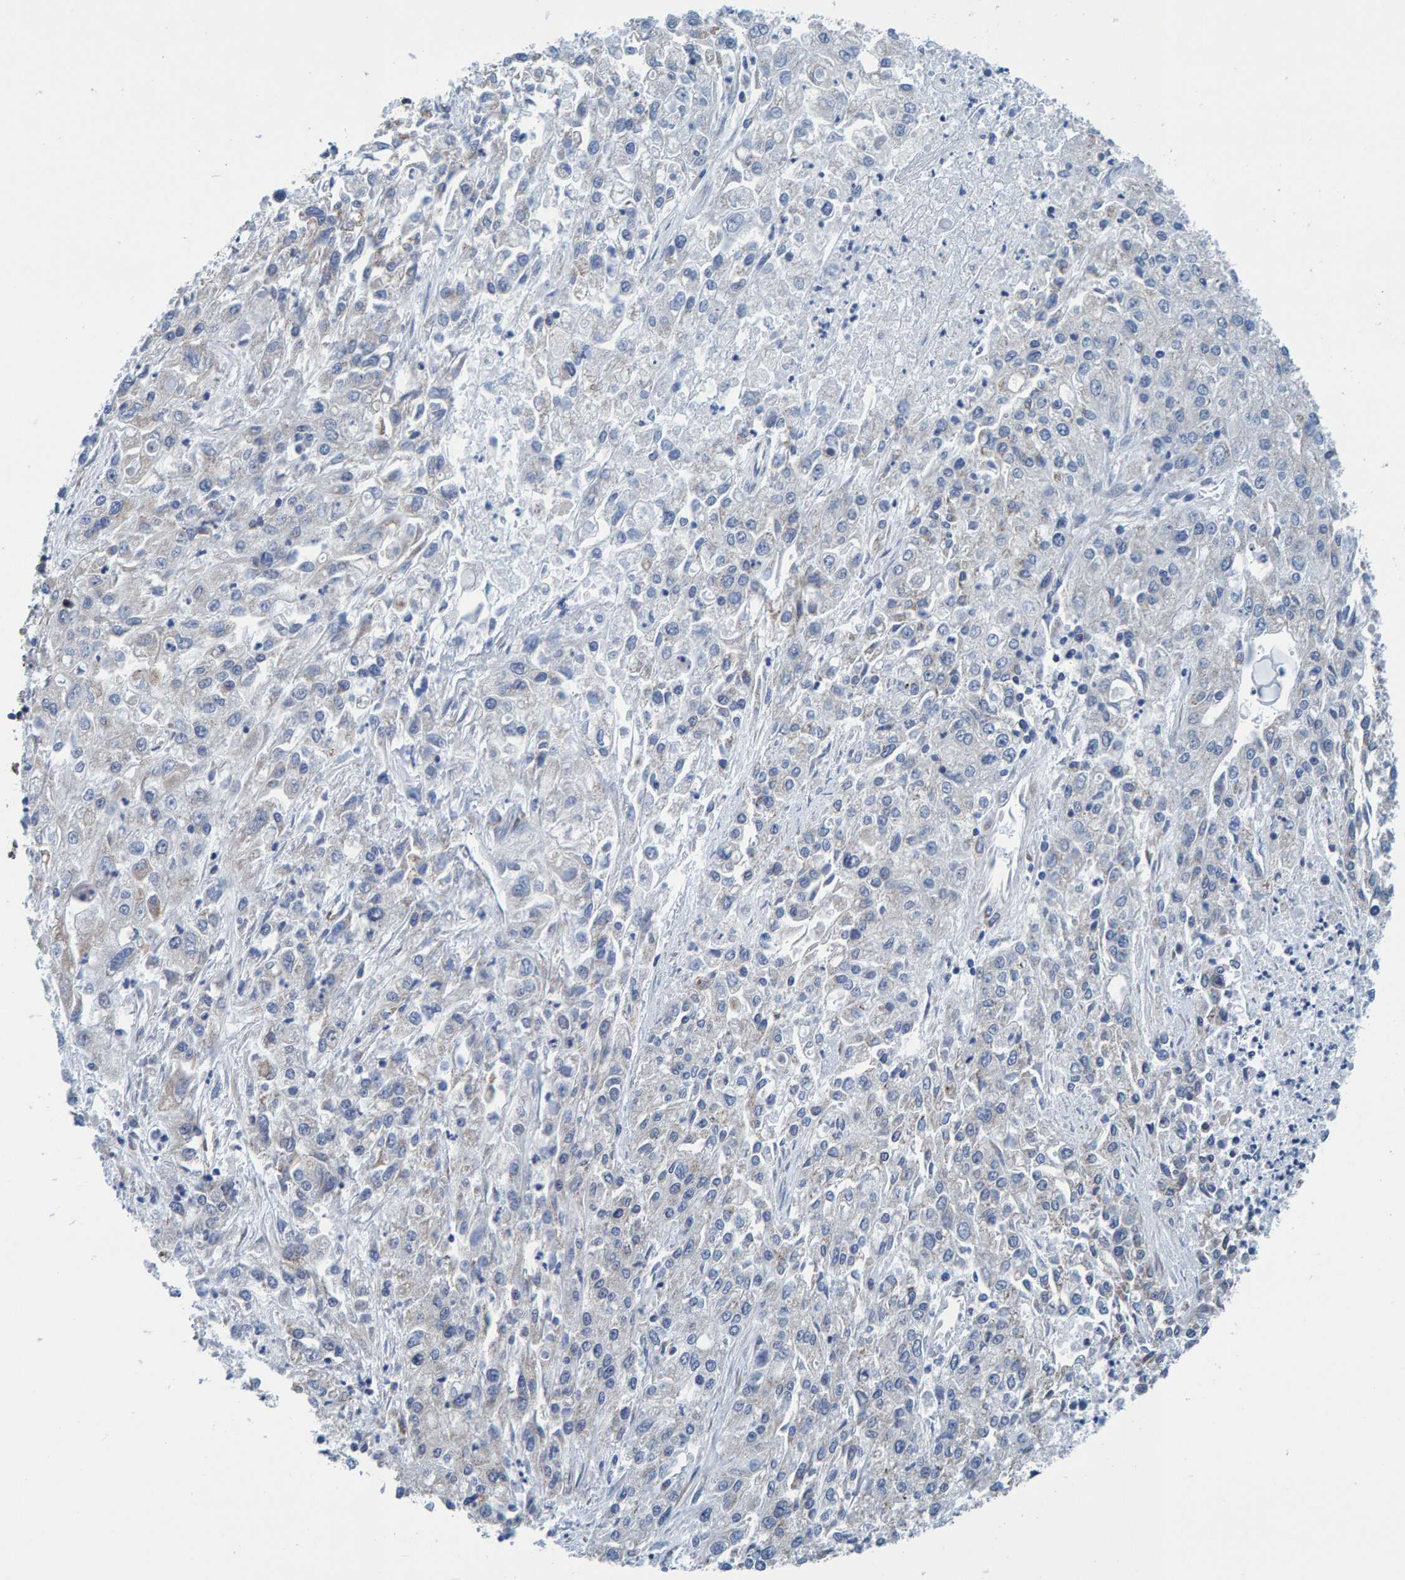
{"staining": {"intensity": "negative", "quantity": "none", "location": "none"}, "tissue": "endometrial cancer", "cell_type": "Tumor cells", "image_type": "cancer", "snomed": [{"axis": "morphology", "description": "Adenocarcinoma, NOS"}, {"axis": "topography", "description": "Endometrium"}], "caption": "This histopathology image is of endometrial cancer (adenocarcinoma) stained with immunohistochemistry (IHC) to label a protein in brown with the nuclei are counter-stained blue. There is no positivity in tumor cells.", "gene": "SCRN2", "patient": {"sex": "female", "age": 49}}